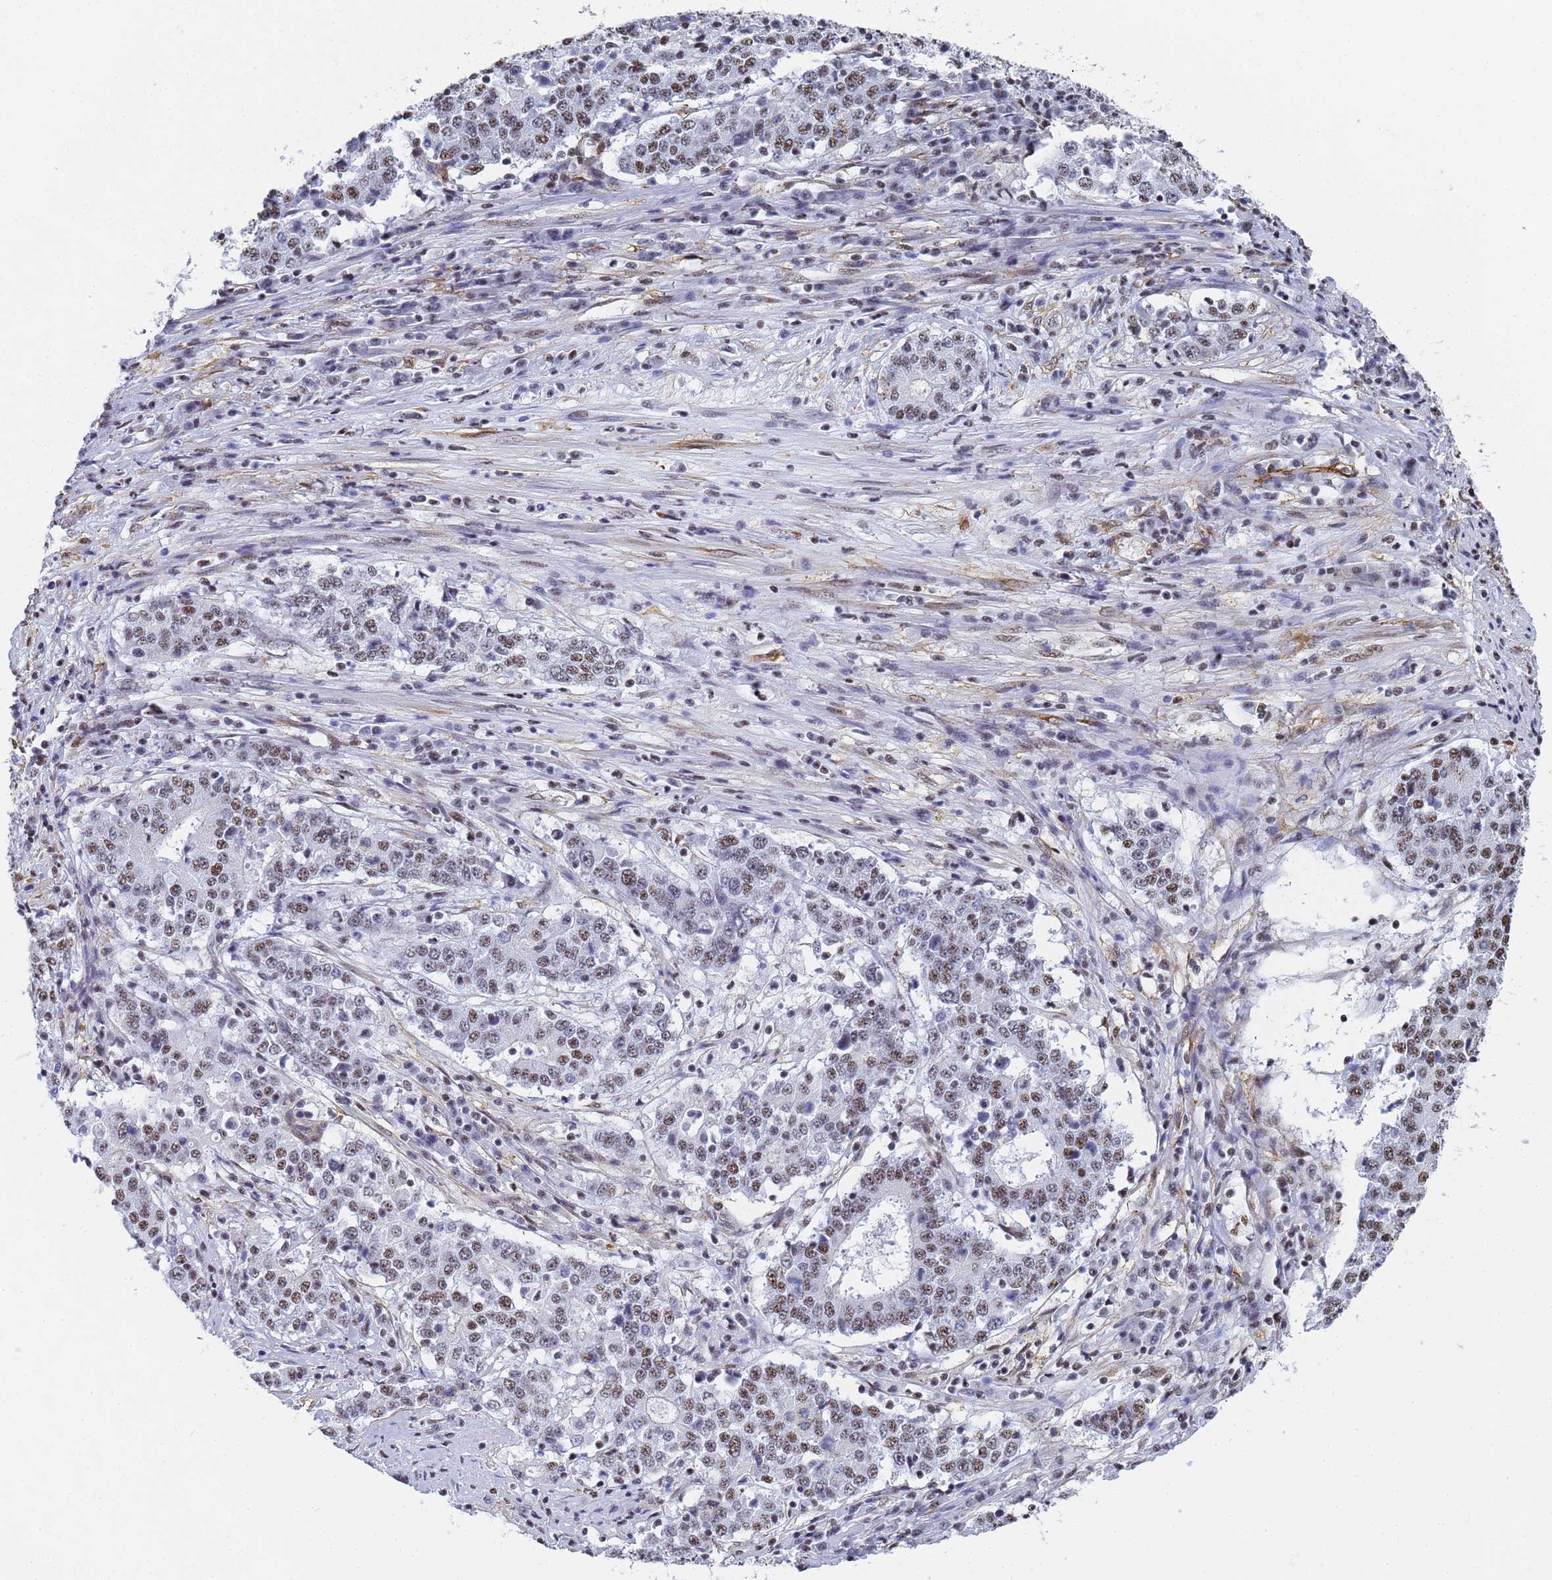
{"staining": {"intensity": "moderate", "quantity": ">75%", "location": "nuclear"}, "tissue": "stomach cancer", "cell_type": "Tumor cells", "image_type": "cancer", "snomed": [{"axis": "morphology", "description": "Adenocarcinoma, NOS"}, {"axis": "topography", "description": "Stomach"}], "caption": "There is medium levels of moderate nuclear expression in tumor cells of stomach cancer (adenocarcinoma), as demonstrated by immunohistochemical staining (brown color).", "gene": "PRRT4", "patient": {"sex": "male", "age": 59}}